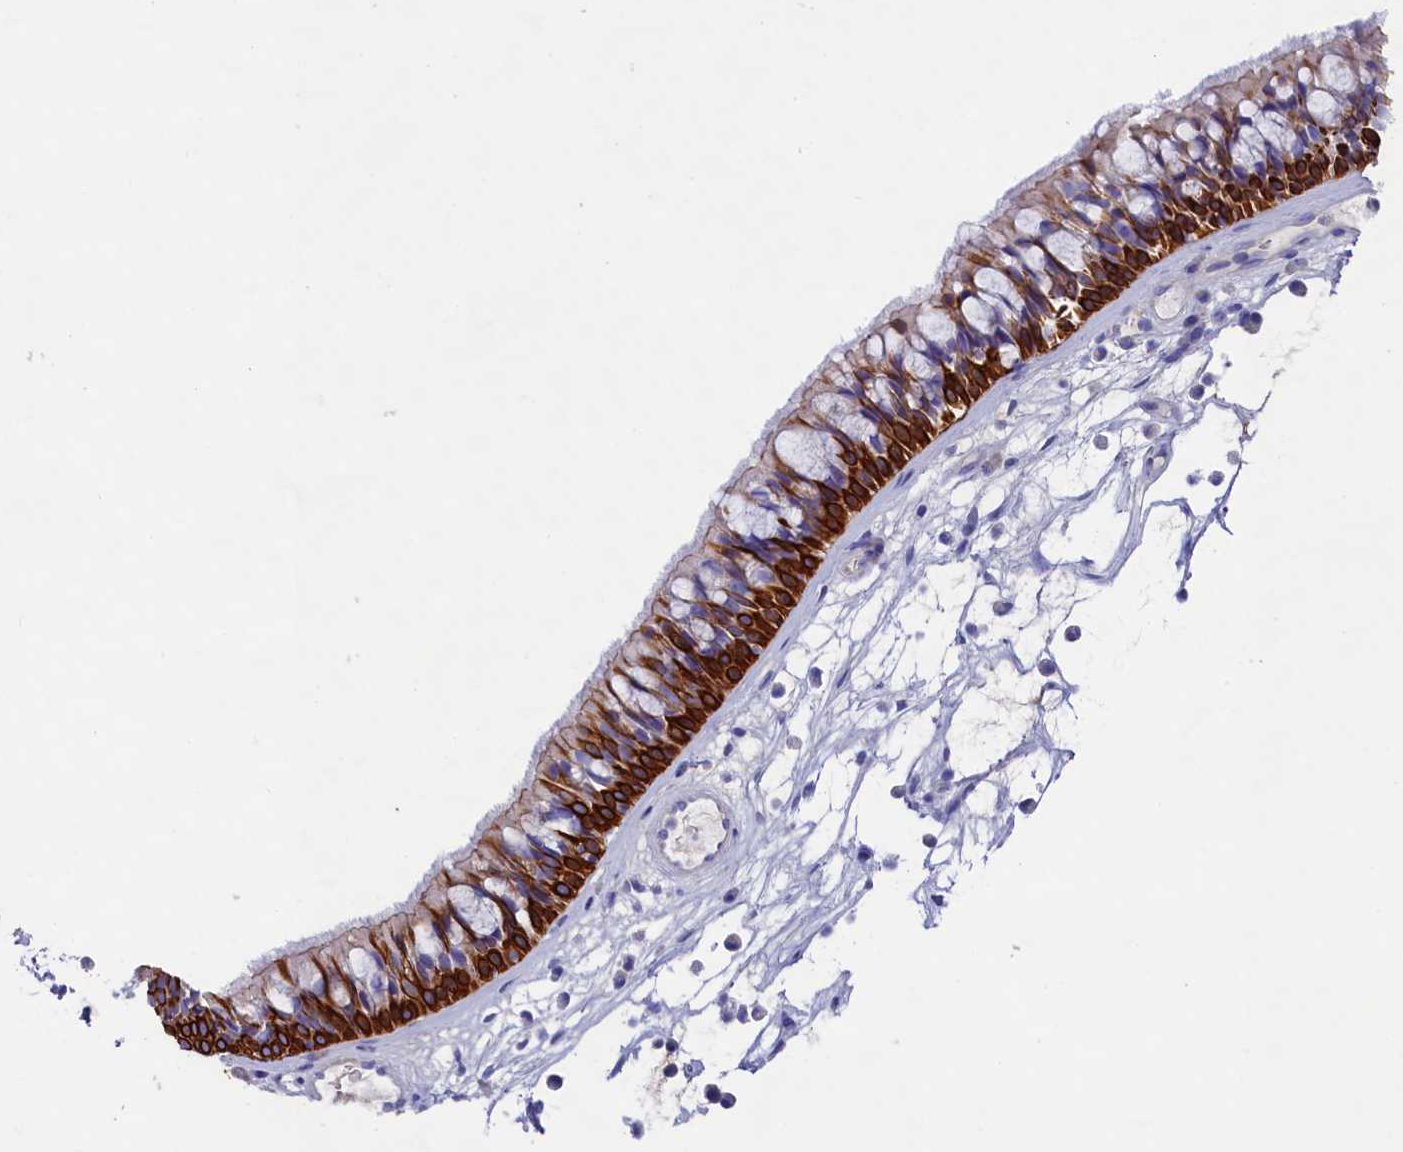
{"staining": {"intensity": "strong", "quantity": "25%-75%", "location": "cytoplasmic/membranous"}, "tissue": "nasopharynx", "cell_type": "Respiratory epithelial cells", "image_type": "normal", "snomed": [{"axis": "morphology", "description": "Normal tissue, NOS"}, {"axis": "morphology", "description": "Inflammation, NOS"}, {"axis": "morphology", "description": "Malignant melanoma, Metastatic site"}, {"axis": "topography", "description": "Nasopharynx"}], "caption": "Brown immunohistochemical staining in normal human nasopharynx demonstrates strong cytoplasmic/membranous positivity in about 25%-75% of respiratory epithelial cells. The protein is stained brown, and the nuclei are stained in blue (DAB (3,3'-diaminobenzidine) IHC with brightfield microscopy, high magnification).", "gene": "SULT2A1", "patient": {"sex": "male", "age": 70}}